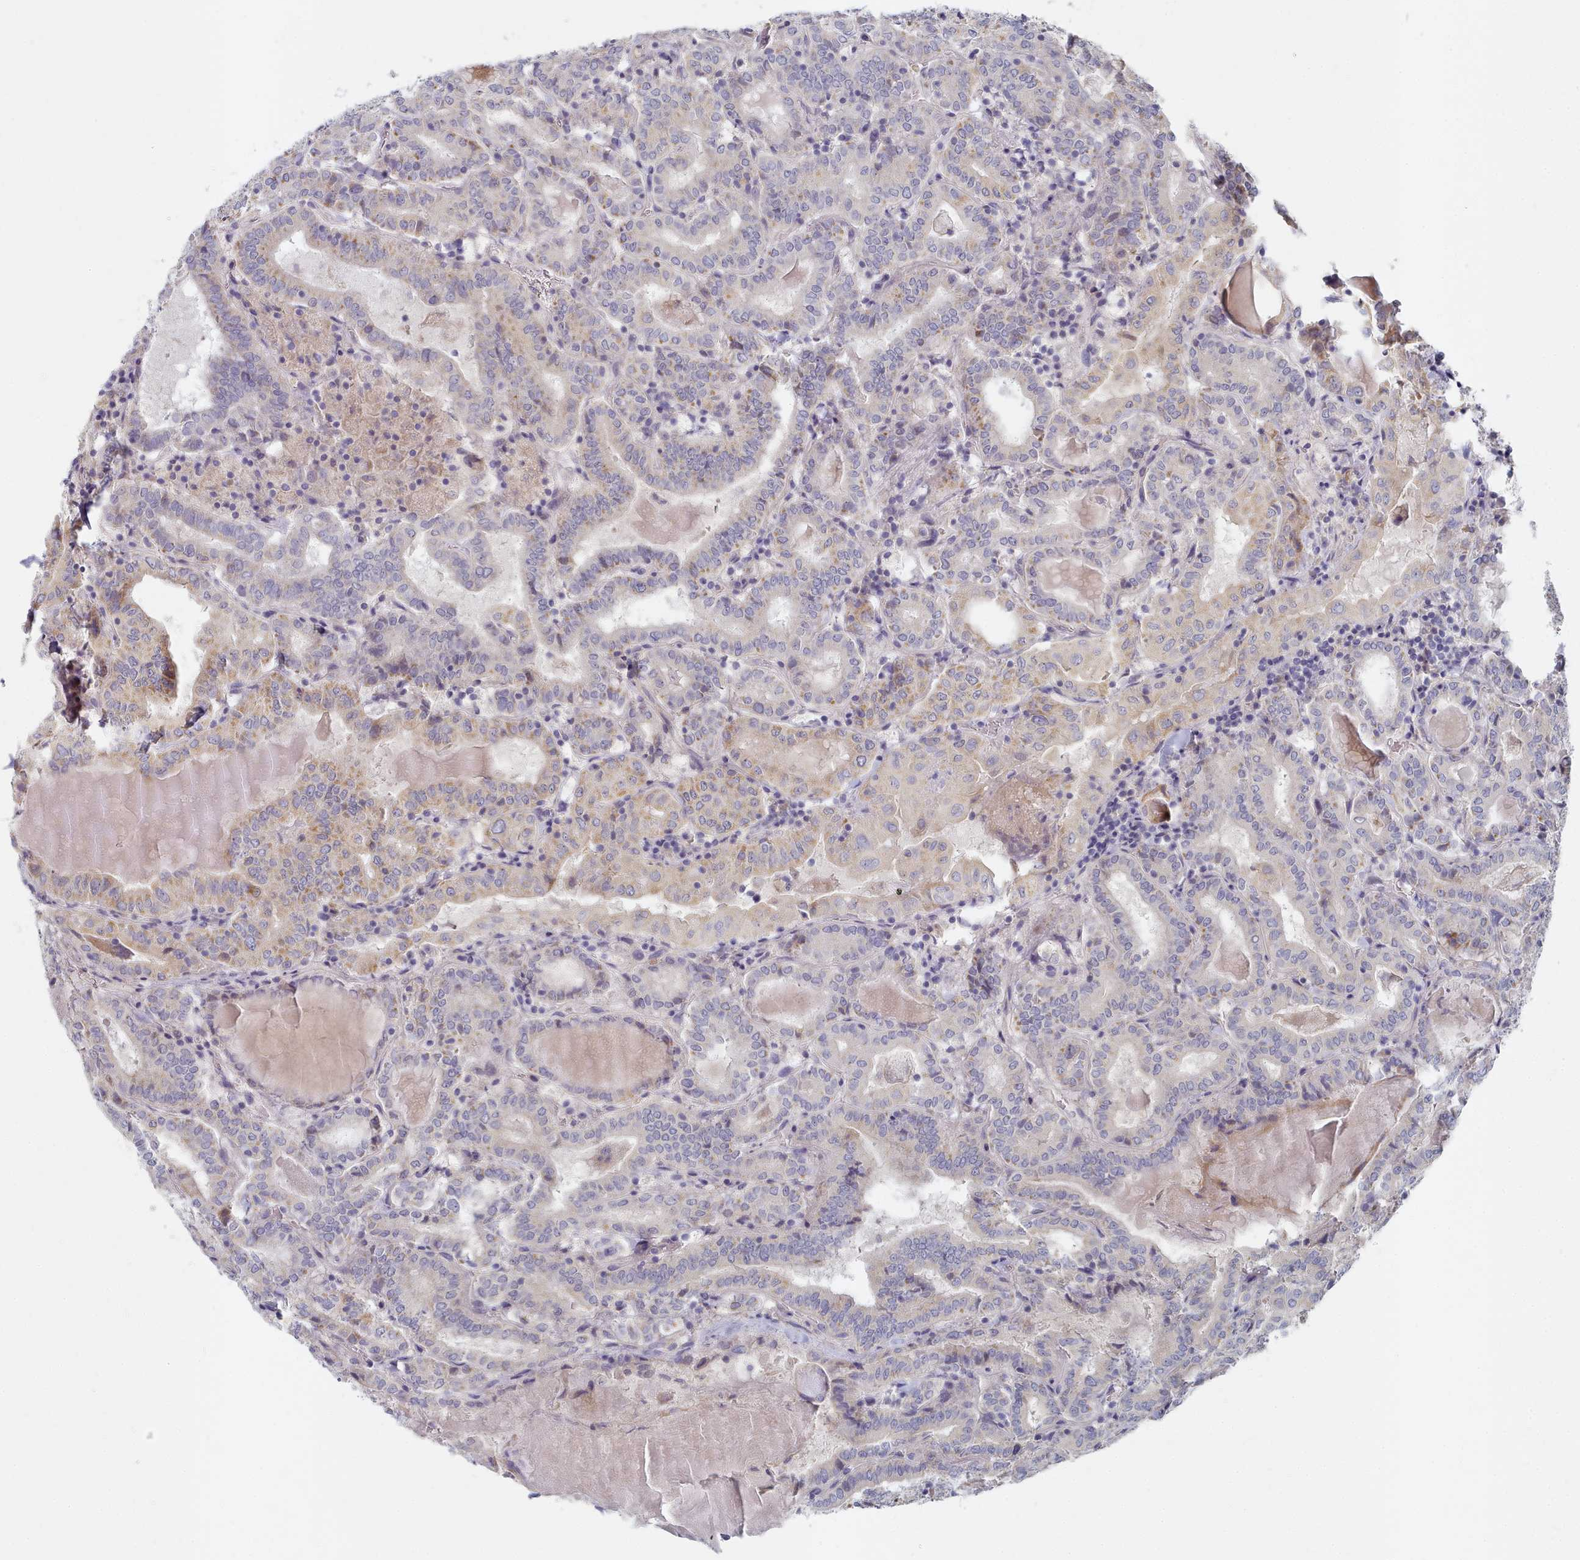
{"staining": {"intensity": "weak", "quantity": "25%-75%", "location": "cytoplasmic/membranous"}, "tissue": "thyroid cancer", "cell_type": "Tumor cells", "image_type": "cancer", "snomed": [{"axis": "morphology", "description": "Papillary adenocarcinoma, NOS"}, {"axis": "topography", "description": "Thyroid gland"}], "caption": "Thyroid cancer stained for a protein (brown) shows weak cytoplasmic/membranous positive positivity in approximately 25%-75% of tumor cells.", "gene": "TYW1B", "patient": {"sex": "female", "age": 72}}